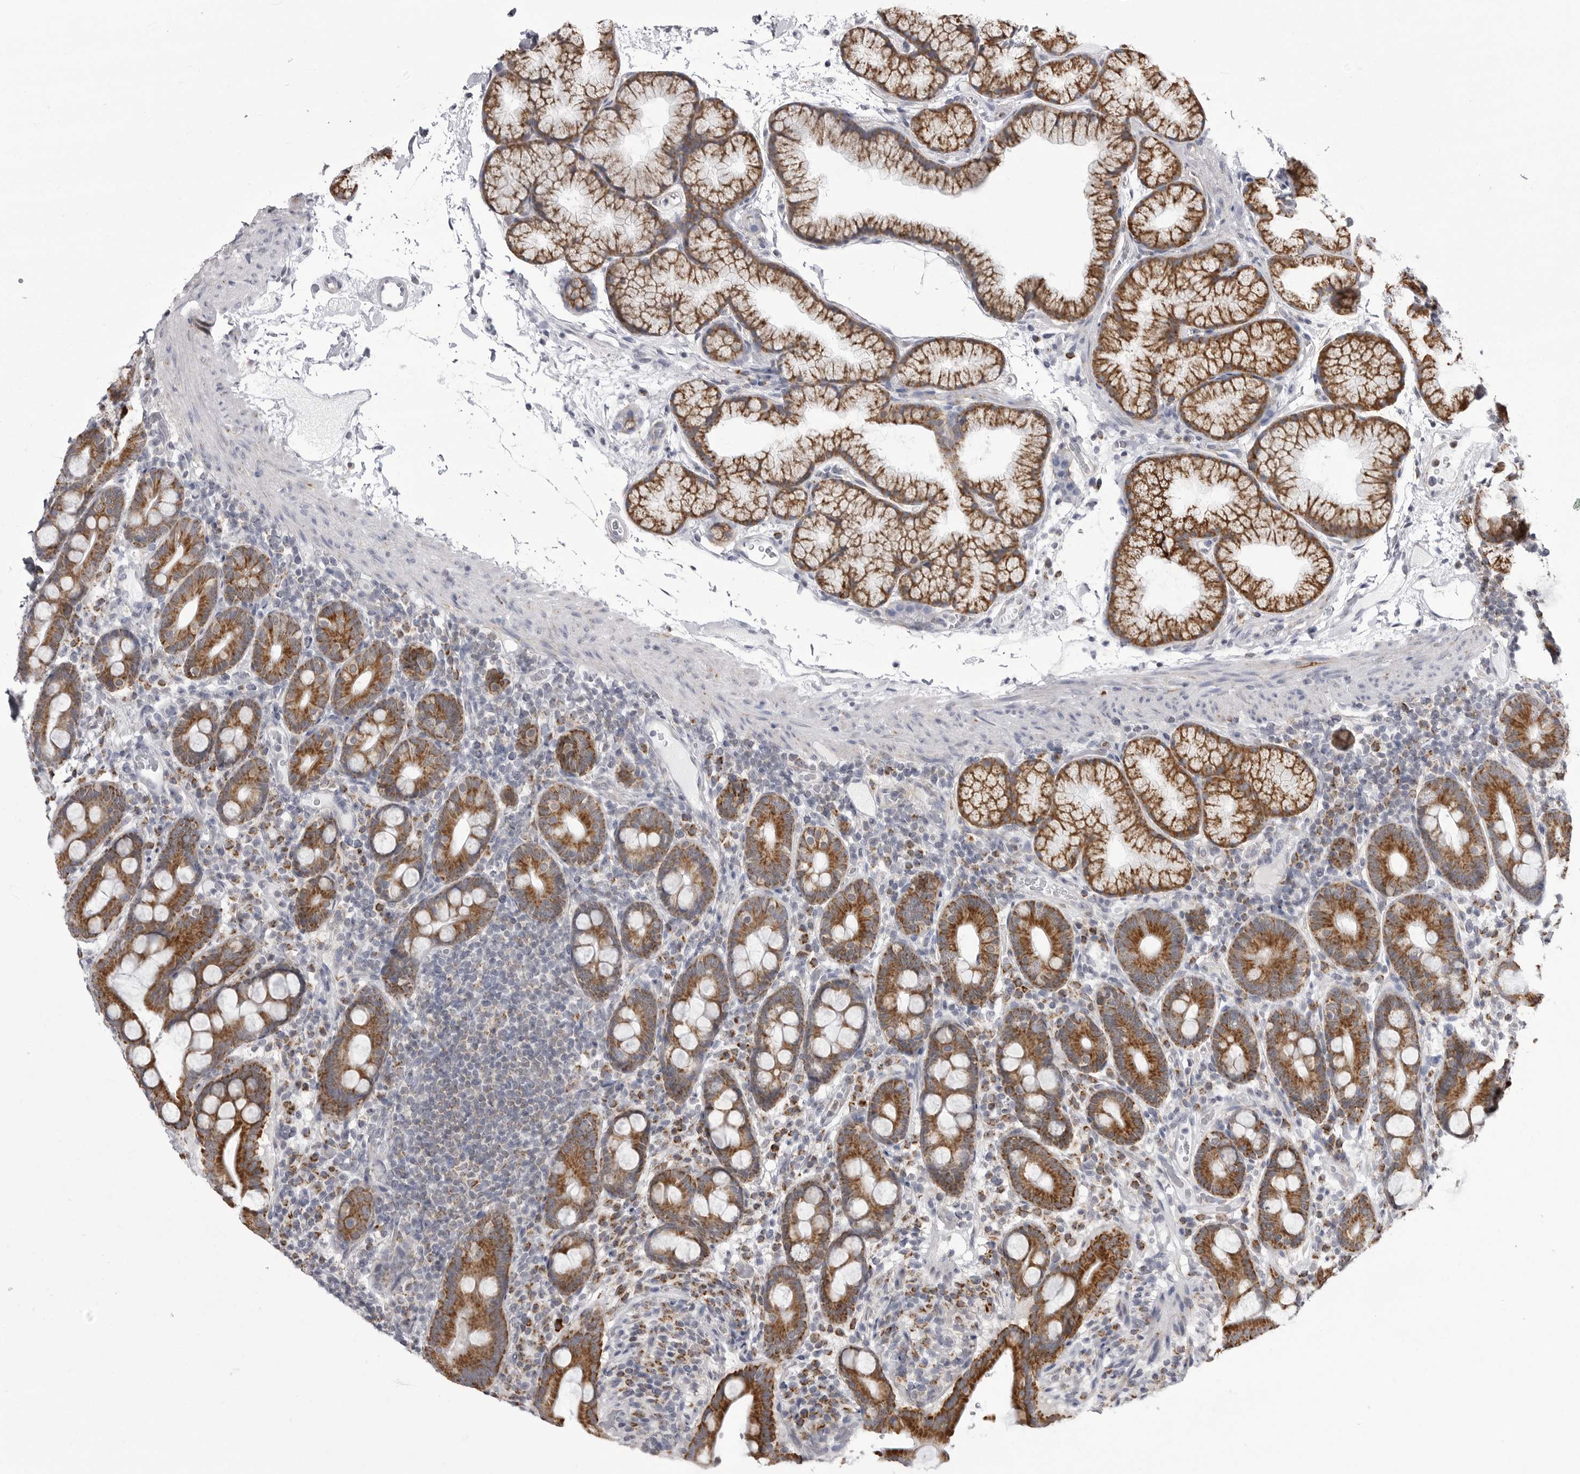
{"staining": {"intensity": "strong", "quantity": ">75%", "location": "cytoplasmic/membranous"}, "tissue": "duodenum", "cell_type": "Glandular cells", "image_type": "normal", "snomed": [{"axis": "morphology", "description": "Normal tissue, NOS"}, {"axis": "topography", "description": "Duodenum"}], "caption": "Immunohistochemistry (IHC) micrograph of benign duodenum: human duodenum stained using immunohistochemistry displays high levels of strong protein expression localized specifically in the cytoplasmic/membranous of glandular cells, appearing as a cytoplasmic/membranous brown color.", "gene": "FH", "patient": {"sex": "male", "age": 54}}